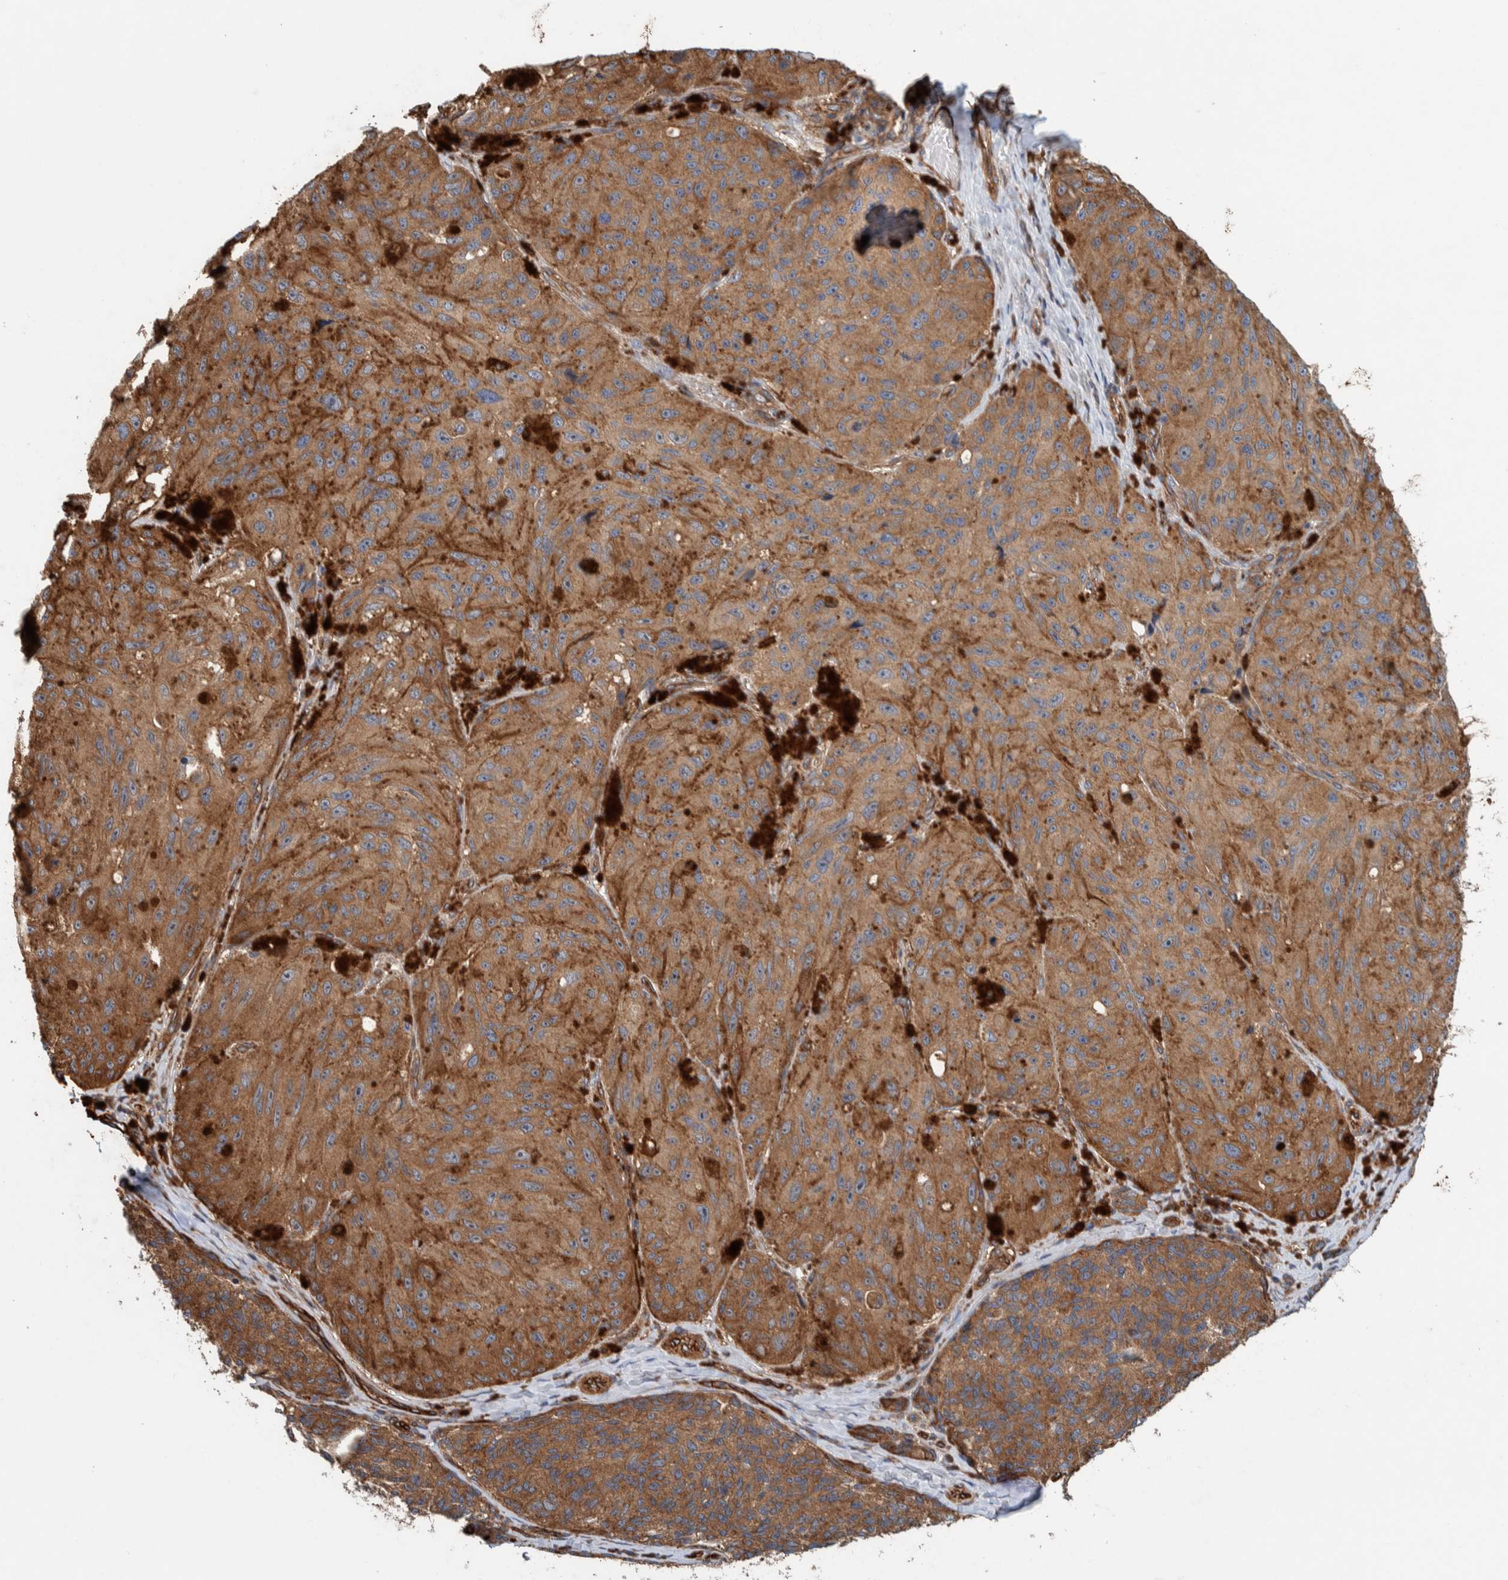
{"staining": {"intensity": "moderate", "quantity": ">75%", "location": "cytoplasmic/membranous"}, "tissue": "melanoma", "cell_type": "Tumor cells", "image_type": "cancer", "snomed": [{"axis": "morphology", "description": "Malignant melanoma, NOS"}, {"axis": "topography", "description": "Skin"}], "caption": "Immunohistochemical staining of malignant melanoma shows medium levels of moderate cytoplasmic/membranous positivity in approximately >75% of tumor cells. The staining was performed using DAB to visualize the protein expression in brown, while the nuclei were stained in blue with hematoxylin (Magnification: 20x).", "gene": "PKD1L1", "patient": {"sex": "female", "age": 73}}